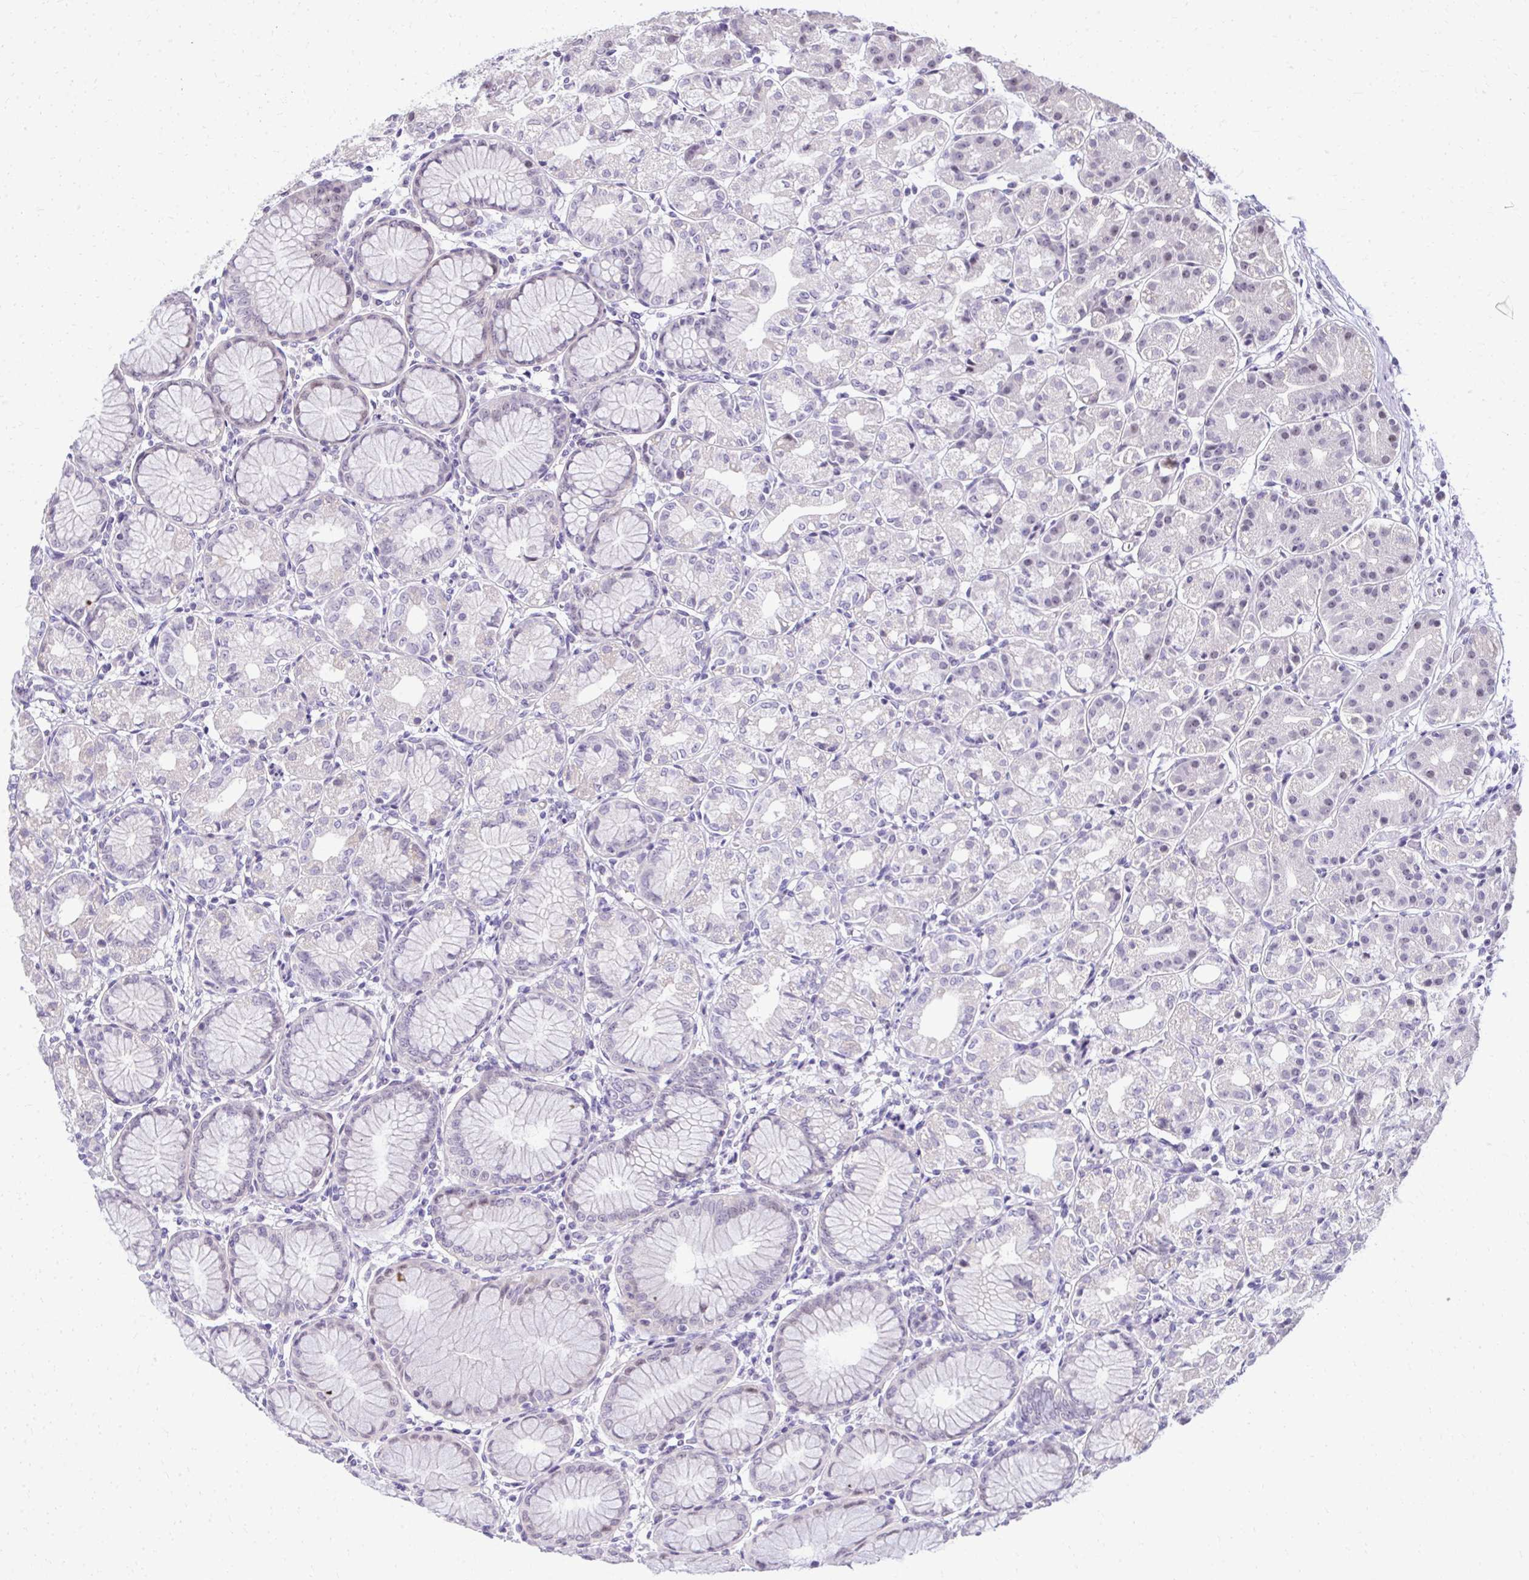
{"staining": {"intensity": "negative", "quantity": "none", "location": "none"}, "tissue": "stomach", "cell_type": "Glandular cells", "image_type": "normal", "snomed": [{"axis": "morphology", "description": "Normal tissue, NOS"}, {"axis": "topography", "description": "Stomach"}], "caption": "There is no significant staining in glandular cells of stomach. (DAB (3,3'-diaminobenzidine) immunohistochemistry, high magnification).", "gene": "EID3", "patient": {"sex": "female", "age": 57}}